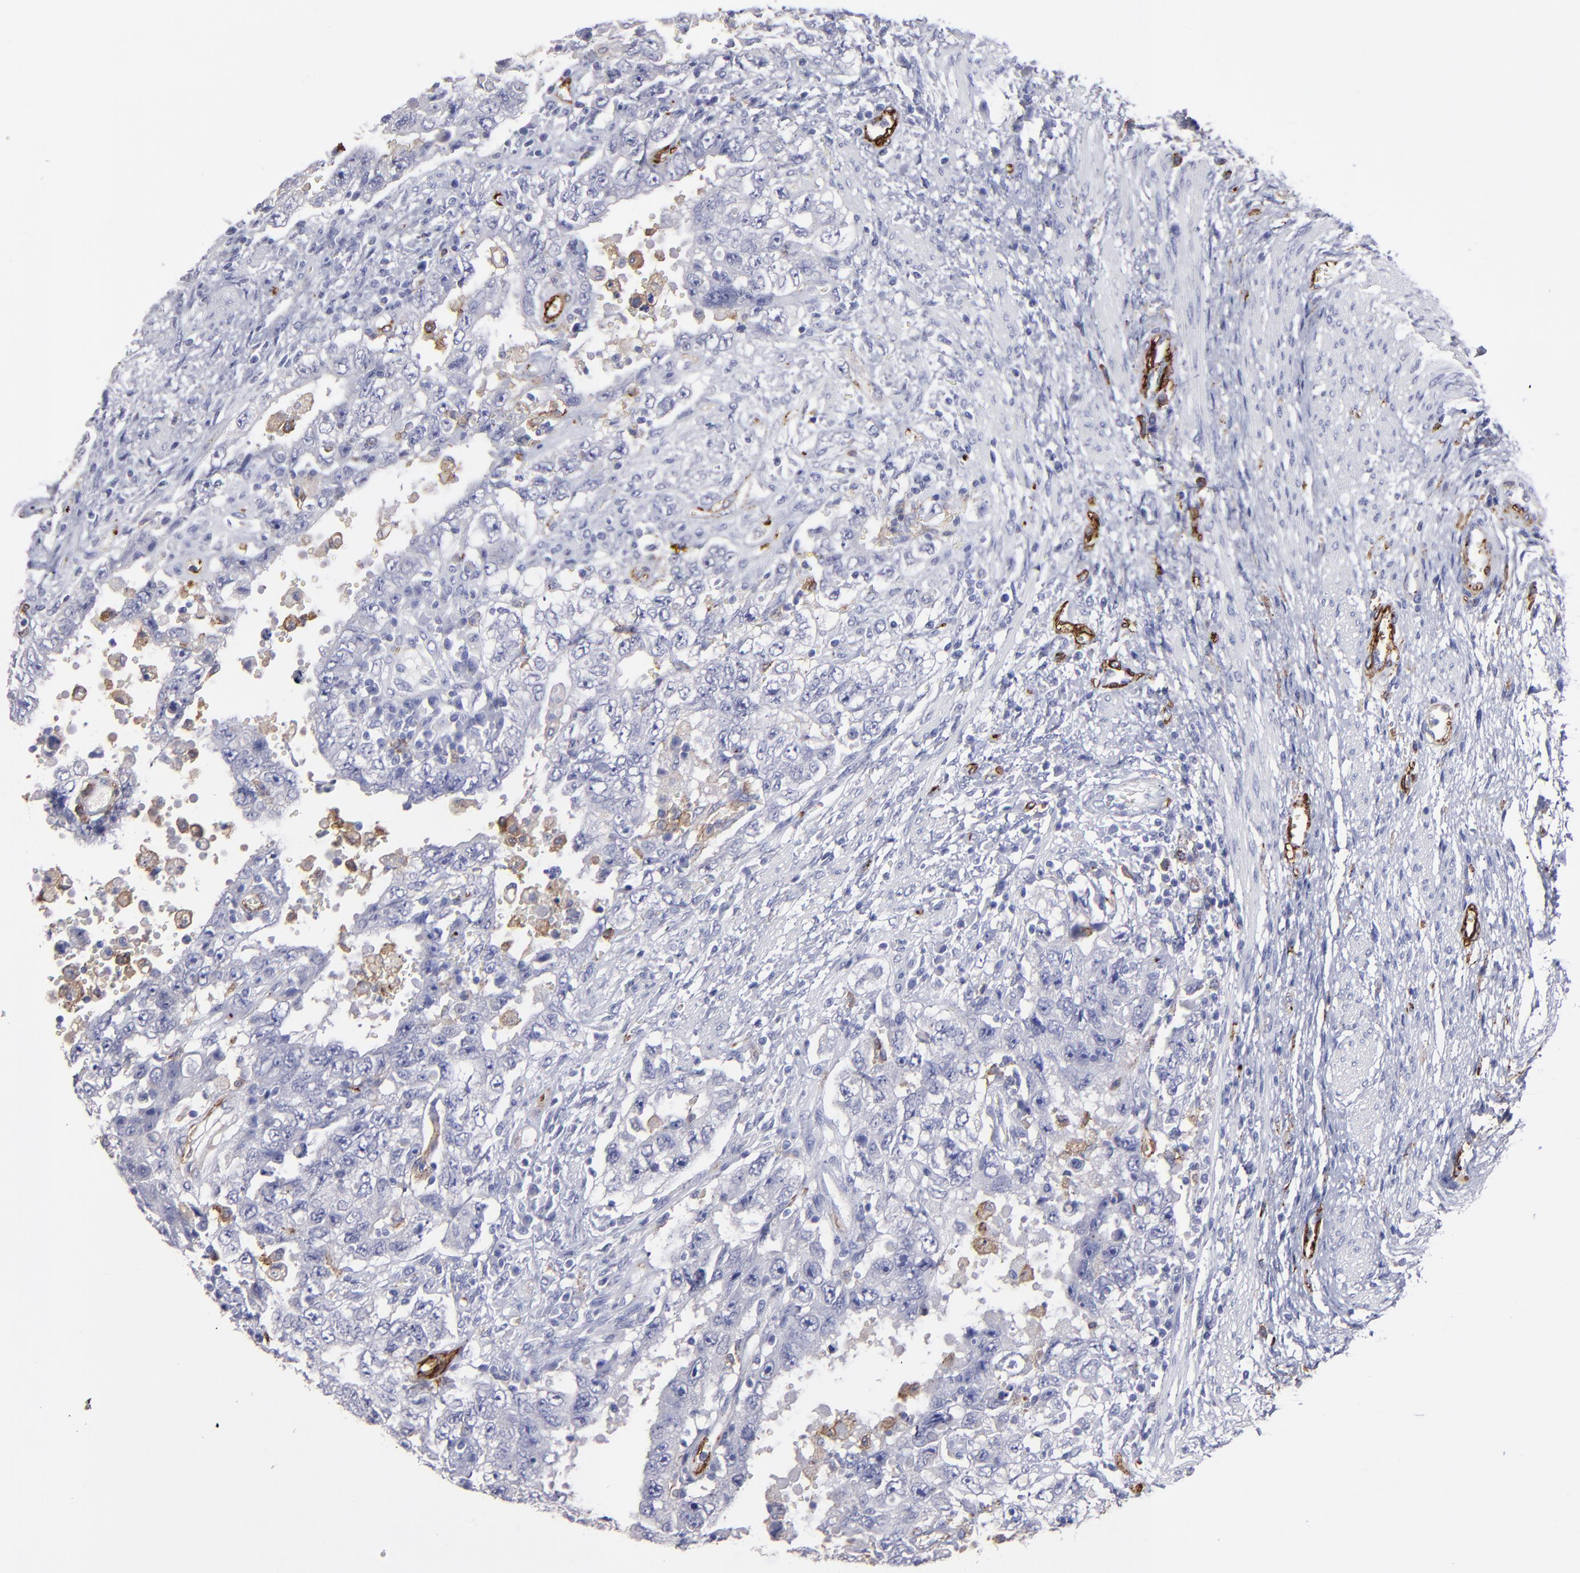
{"staining": {"intensity": "negative", "quantity": "none", "location": "none"}, "tissue": "testis cancer", "cell_type": "Tumor cells", "image_type": "cancer", "snomed": [{"axis": "morphology", "description": "Carcinoma, Embryonal, NOS"}, {"axis": "topography", "description": "Testis"}], "caption": "The micrograph displays no significant expression in tumor cells of testis cancer (embryonal carcinoma).", "gene": "CD36", "patient": {"sex": "male", "age": 26}}